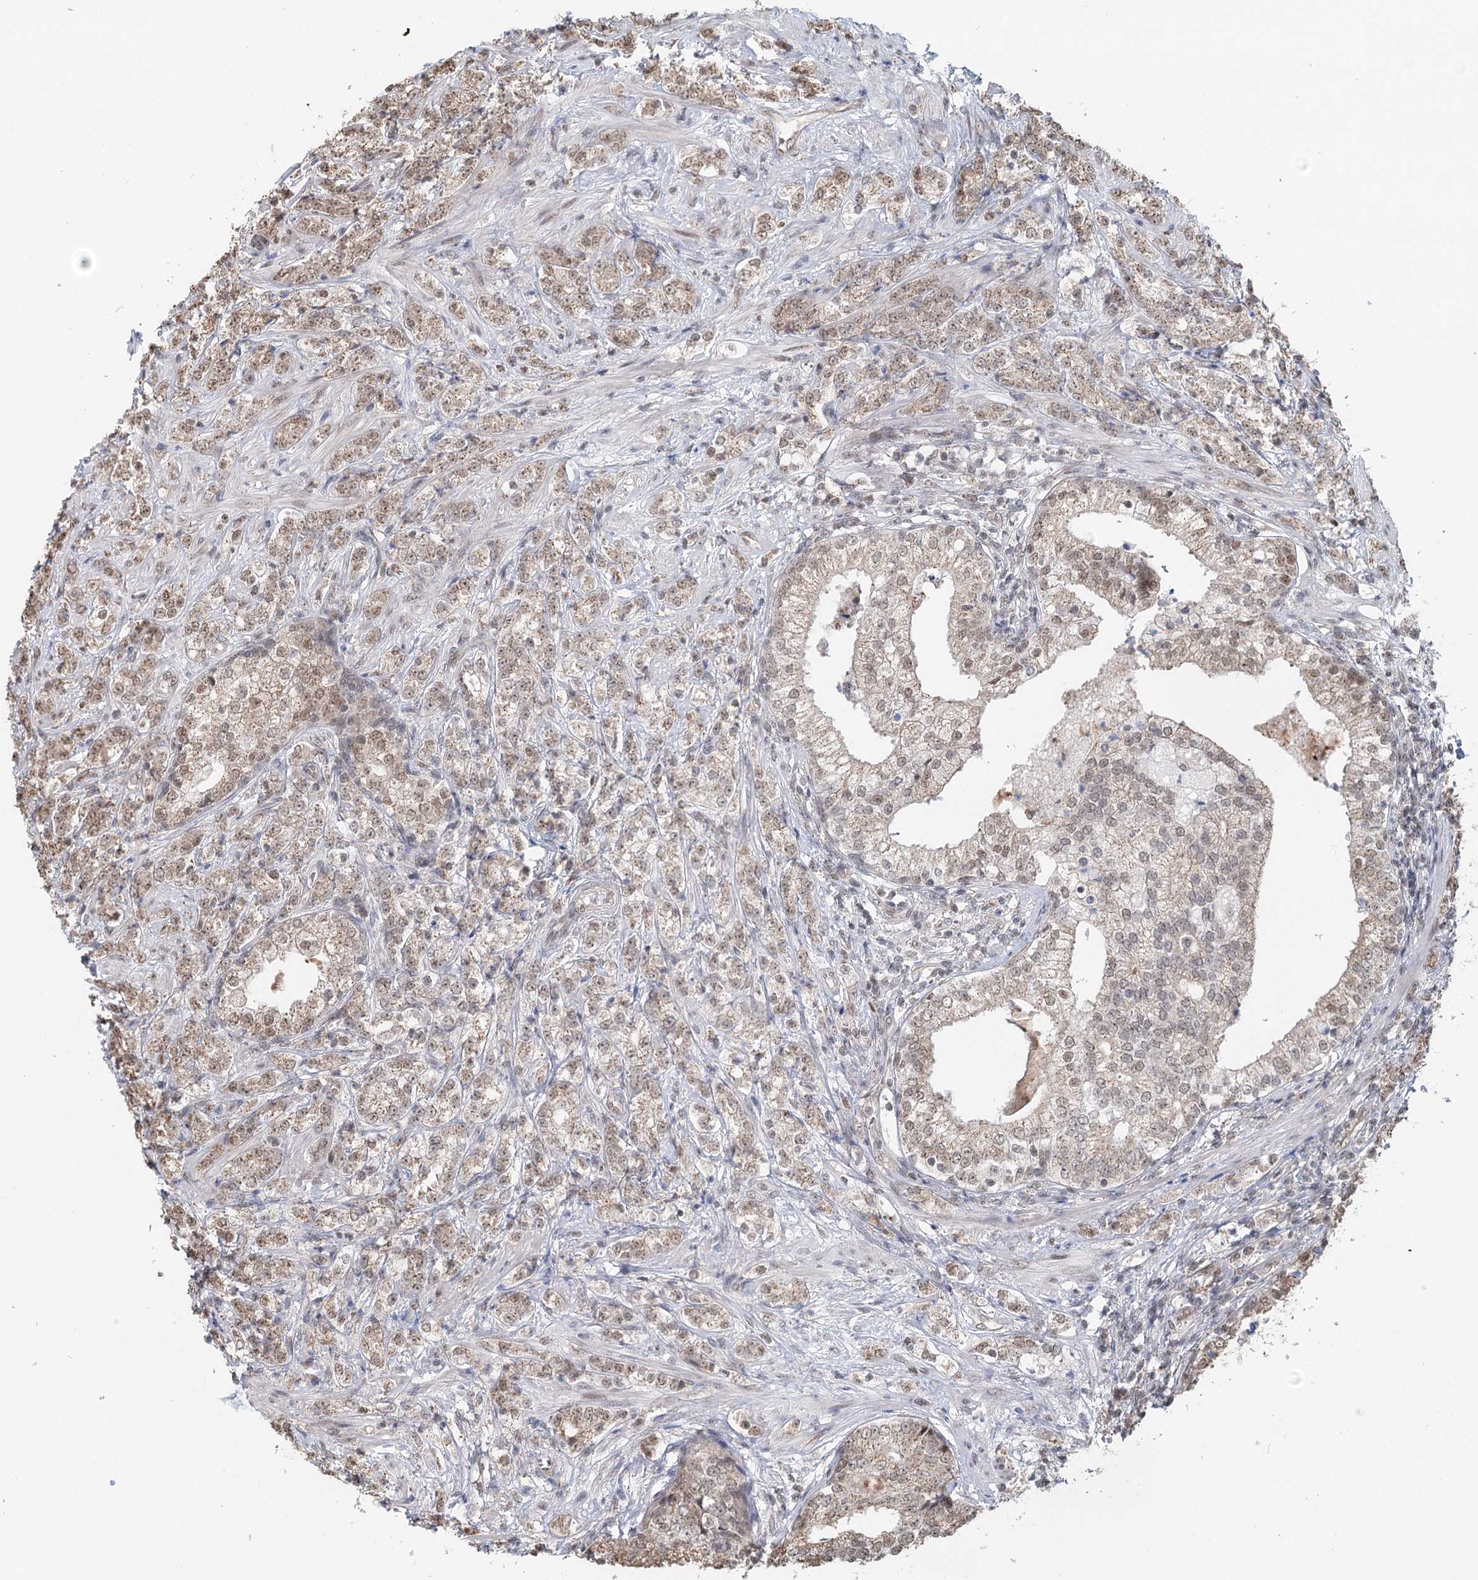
{"staining": {"intensity": "moderate", "quantity": ">75%", "location": "nuclear"}, "tissue": "prostate cancer", "cell_type": "Tumor cells", "image_type": "cancer", "snomed": [{"axis": "morphology", "description": "Adenocarcinoma, High grade"}, {"axis": "topography", "description": "Prostate"}], "caption": "Prostate cancer was stained to show a protein in brown. There is medium levels of moderate nuclear expression in about >75% of tumor cells.", "gene": "GPALPP1", "patient": {"sex": "male", "age": 69}}